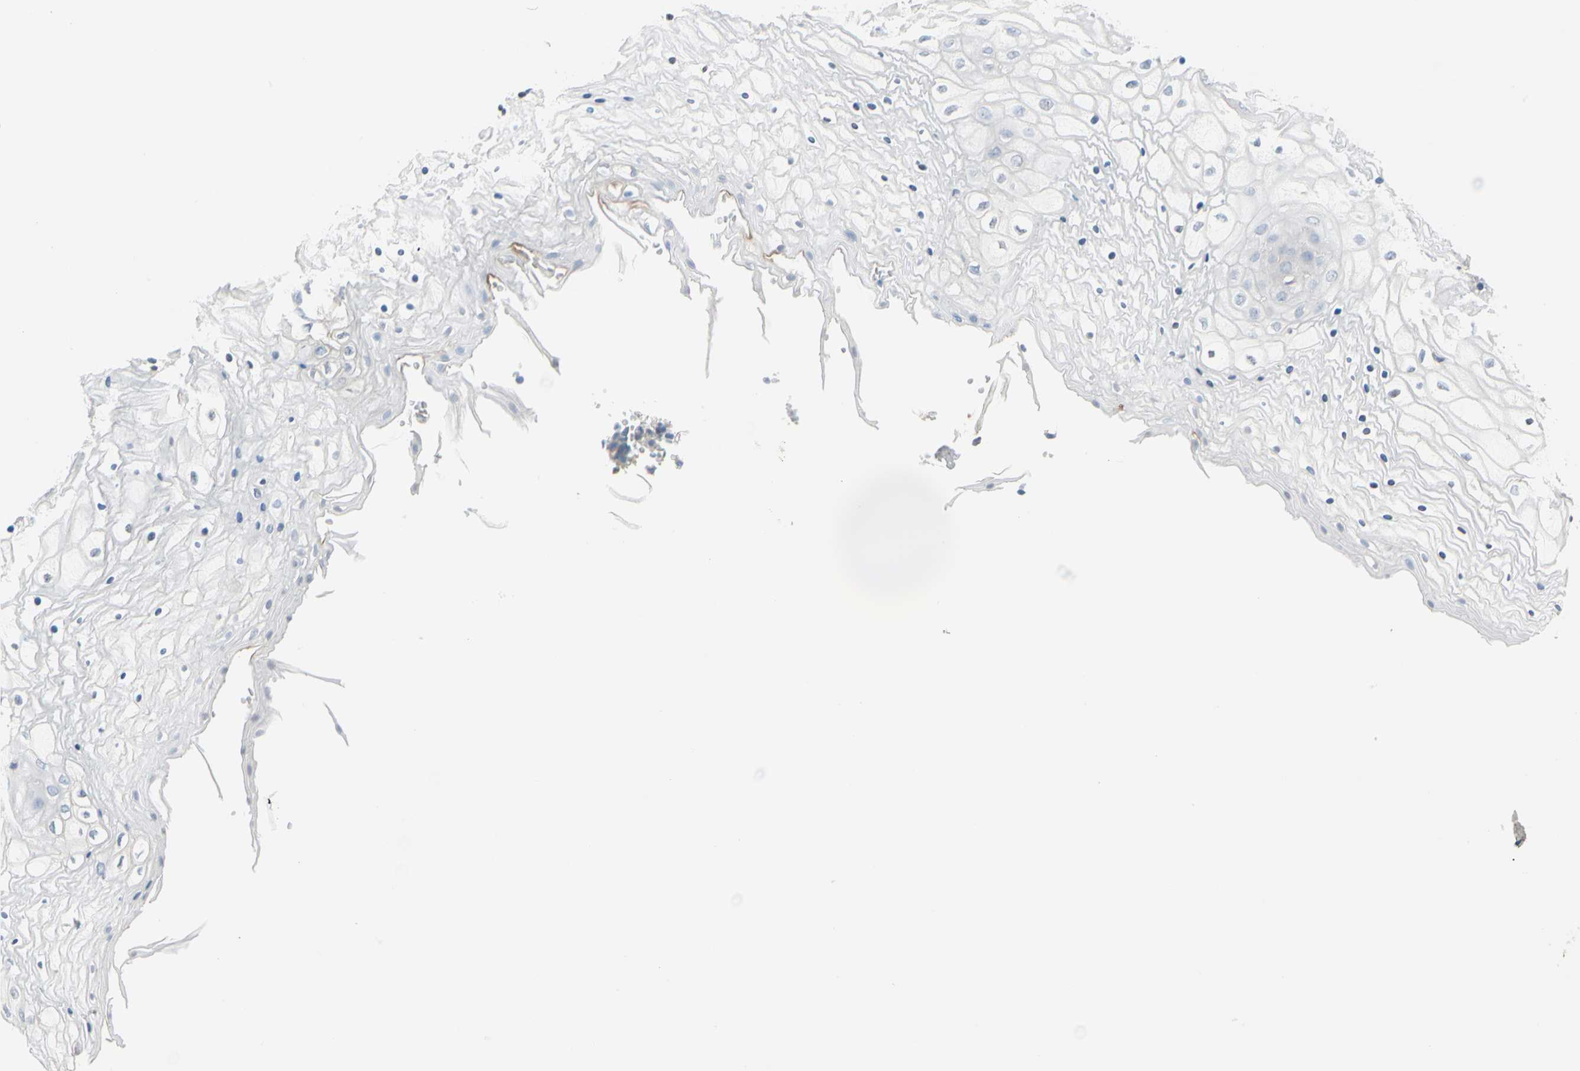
{"staining": {"intensity": "moderate", "quantity": "<25%", "location": "cytoplasmic/membranous"}, "tissue": "vagina", "cell_type": "Squamous epithelial cells", "image_type": "normal", "snomed": [{"axis": "morphology", "description": "Normal tissue, NOS"}, {"axis": "topography", "description": "Vagina"}], "caption": "The immunohistochemical stain labels moderate cytoplasmic/membranous expression in squamous epithelial cells of unremarkable vagina.", "gene": "EPB41L2", "patient": {"sex": "female", "age": 34}}